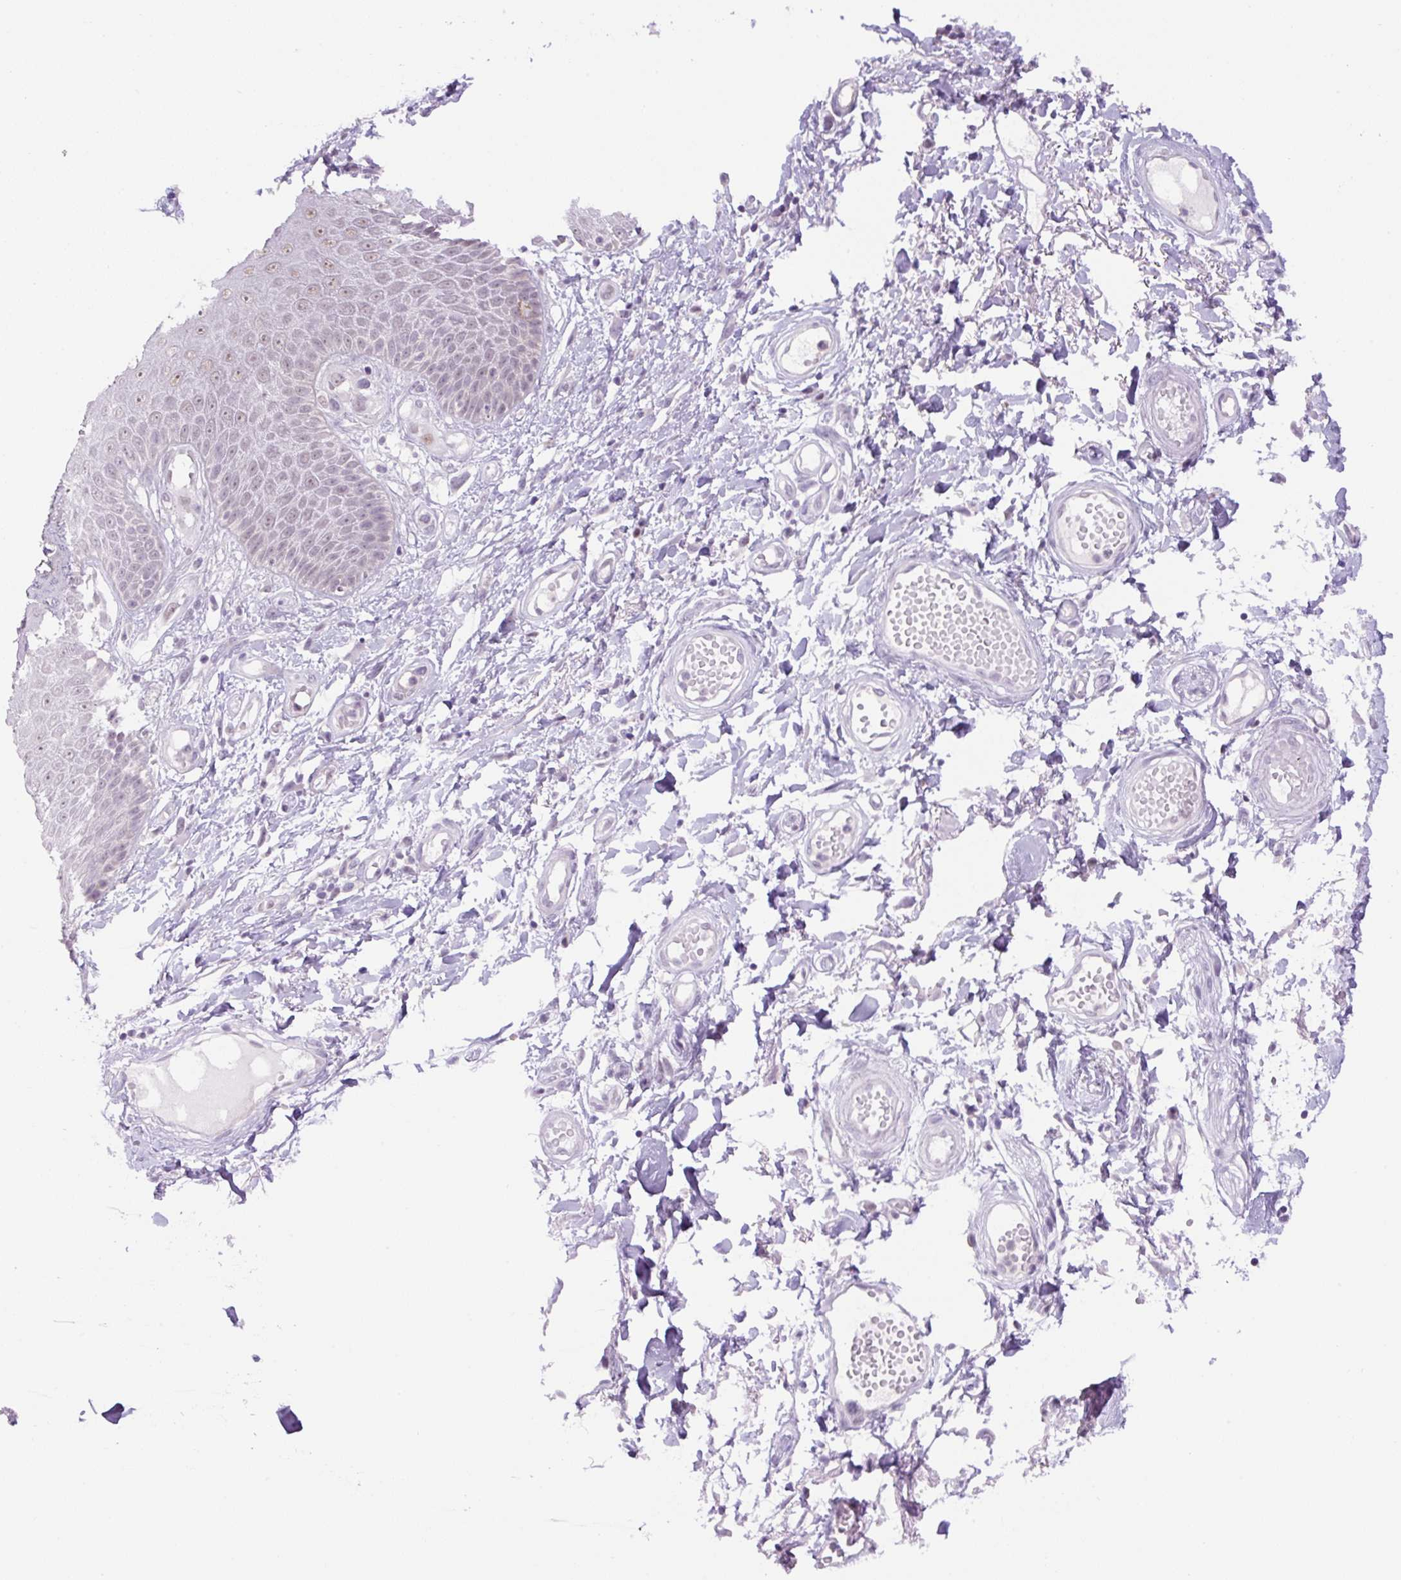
{"staining": {"intensity": "weak", "quantity": "25%-75%", "location": "nuclear"}, "tissue": "skin", "cell_type": "Epidermal cells", "image_type": "normal", "snomed": [{"axis": "morphology", "description": "Normal tissue, NOS"}, {"axis": "topography", "description": "Anal"}, {"axis": "topography", "description": "Peripheral nerve tissue"}], "caption": "Immunohistochemistry histopathology image of unremarkable skin stained for a protein (brown), which displays low levels of weak nuclear staining in about 25%-75% of epidermal cells.", "gene": "RYBP", "patient": {"sex": "male", "age": 78}}